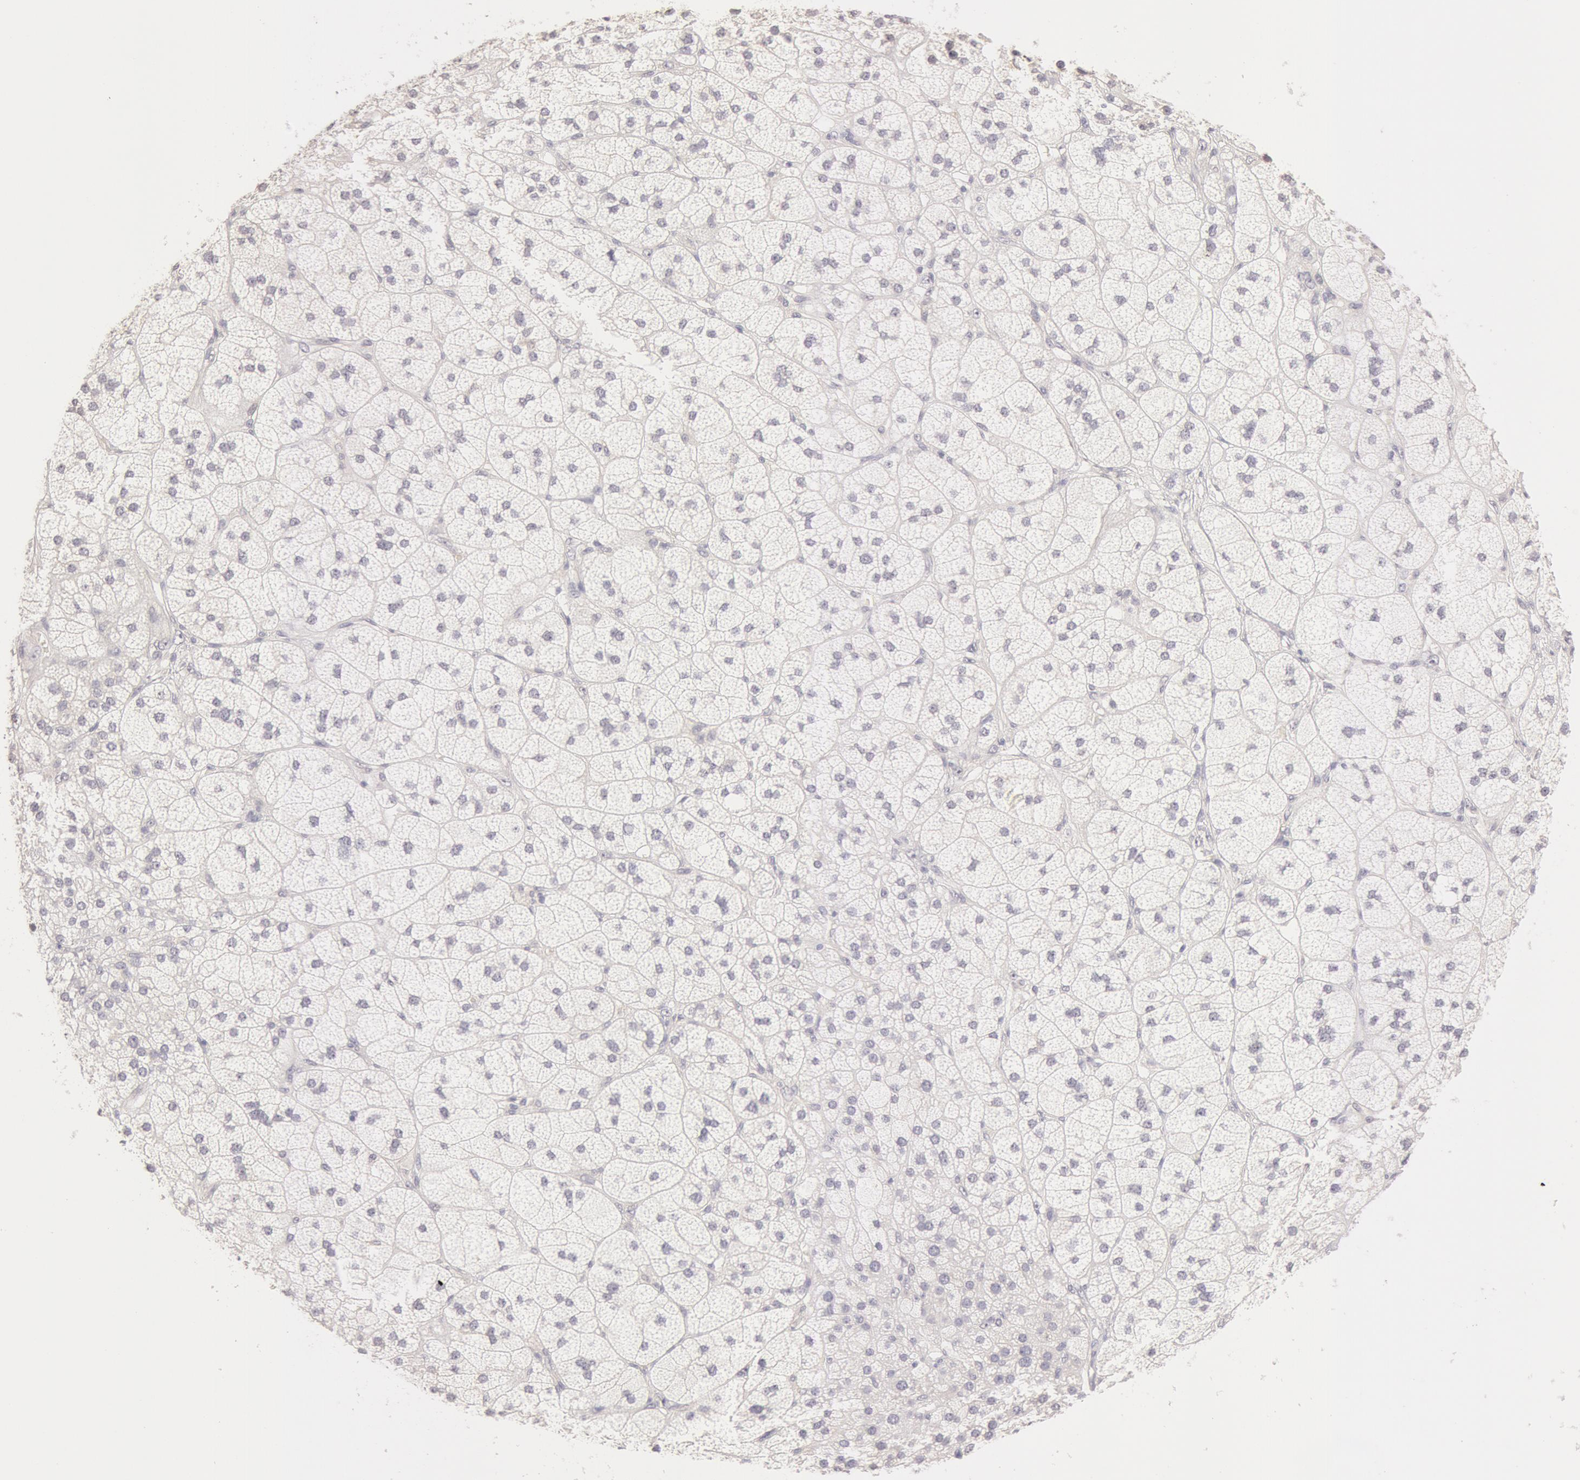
{"staining": {"intensity": "negative", "quantity": "none", "location": "none"}, "tissue": "adrenal gland", "cell_type": "Glandular cells", "image_type": "normal", "snomed": [{"axis": "morphology", "description": "Normal tissue, NOS"}, {"axis": "topography", "description": "Adrenal gland"}], "caption": "Micrograph shows no significant protein positivity in glandular cells of normal adrenal gland. (DAB IHC visualized using brightfield microscopy, high magnification).", "gene": "ZNF597", "patient": {"sex": "female", "age": 60}}